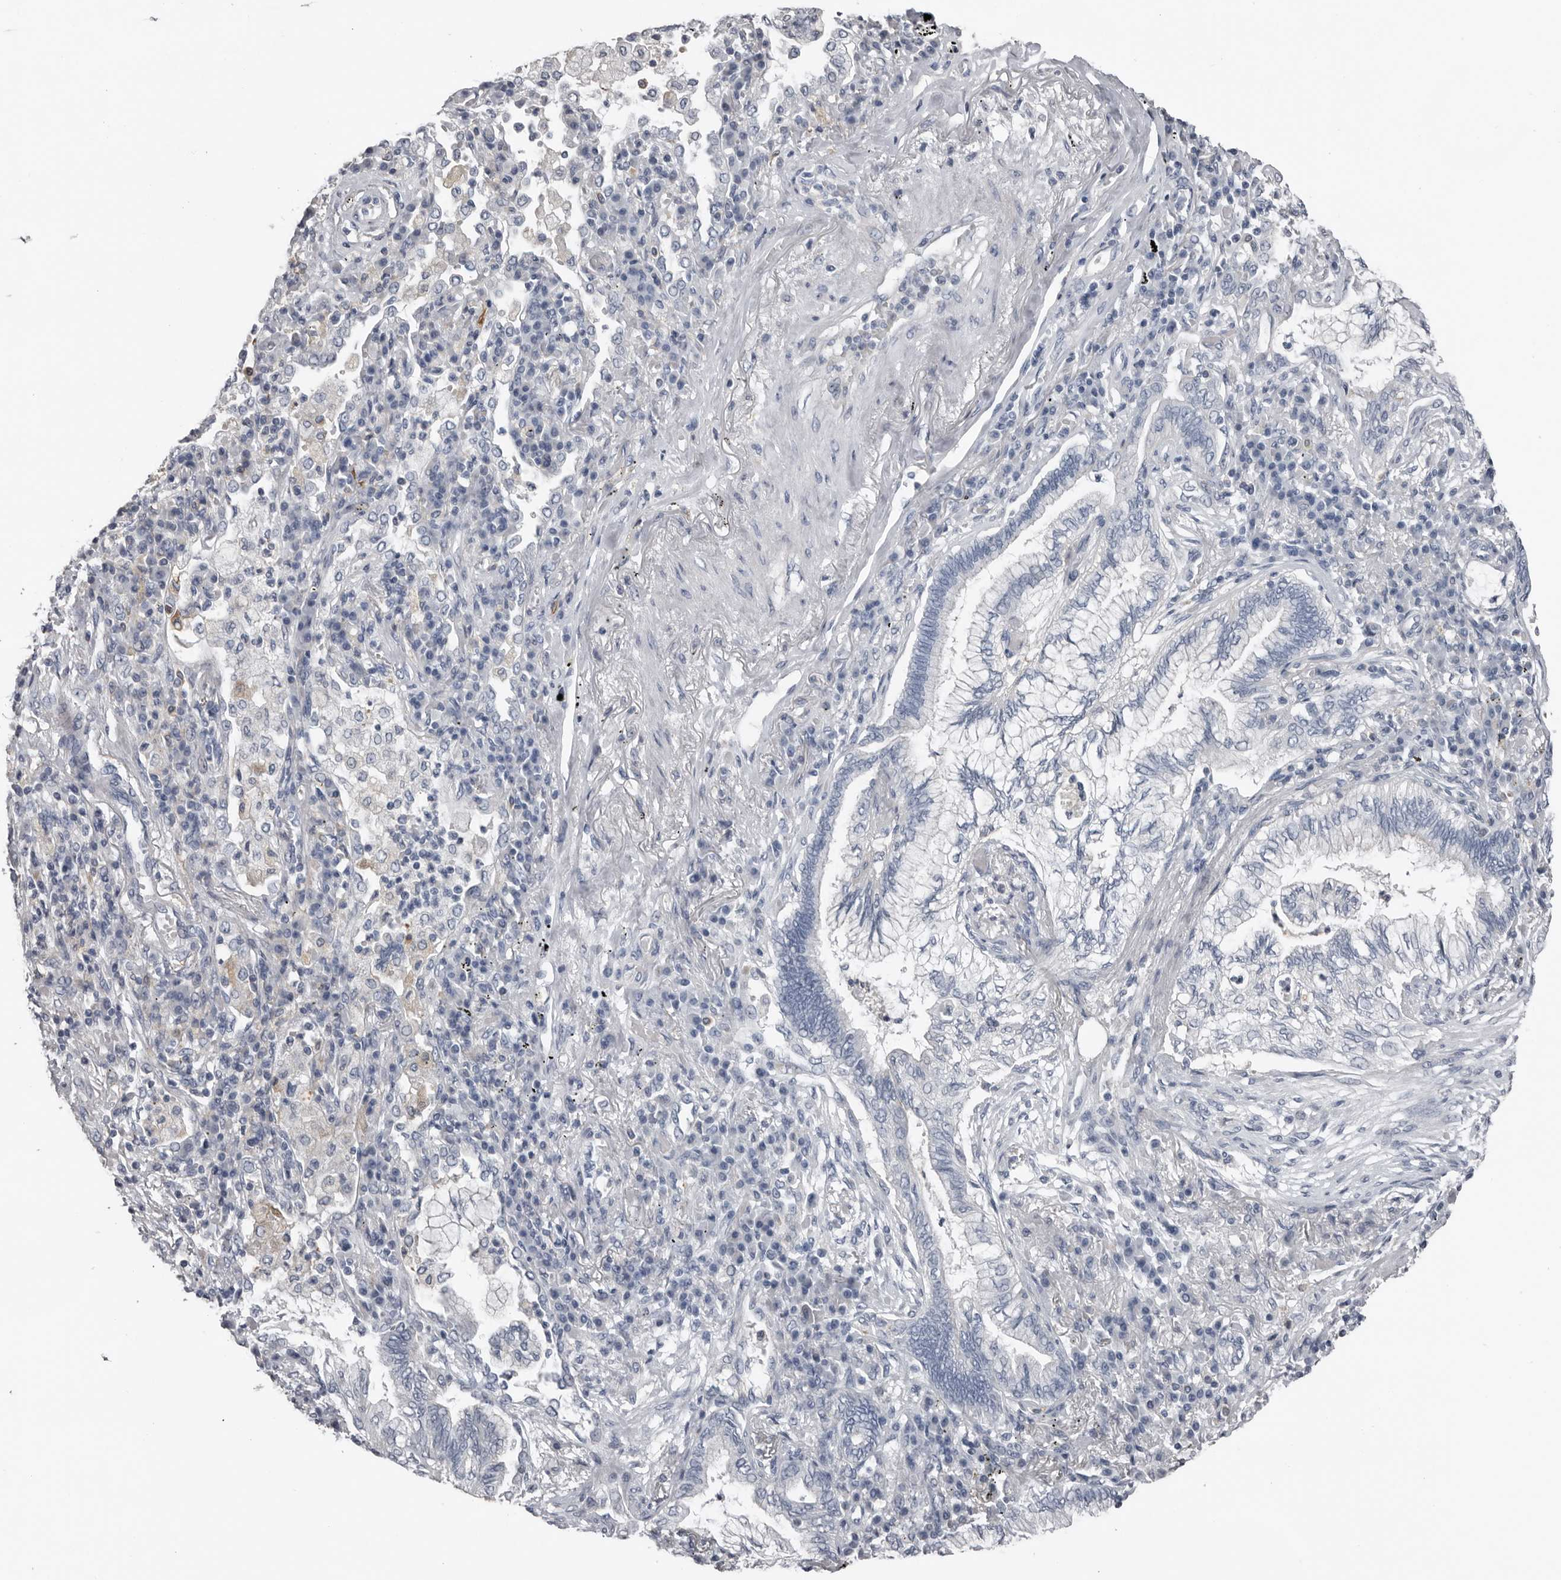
{"staining": {"intensity": "negative", "quantity": "none", "location": "none"}, "tissue": "bronchus", "cell_type": "Respiratory epithelial cells", "image_type": "normal", "snomed": [{"axis": "morphology", "description": "Normal tissue, NOS"}, {"axis": "morphology", "description": "Adenocarcinoma, NOS"}, {"axis": "topography", "description": "Bronchus"}, {"axis": "topography", "description": "Lung"}], "caption": "Human bronchus stained for a protein using immunohistochemistry (IHC) shows no positivity in respiratory epithelial cells.", "gene": "FABP7", "patient": {"sex": "female", "age": 70}}